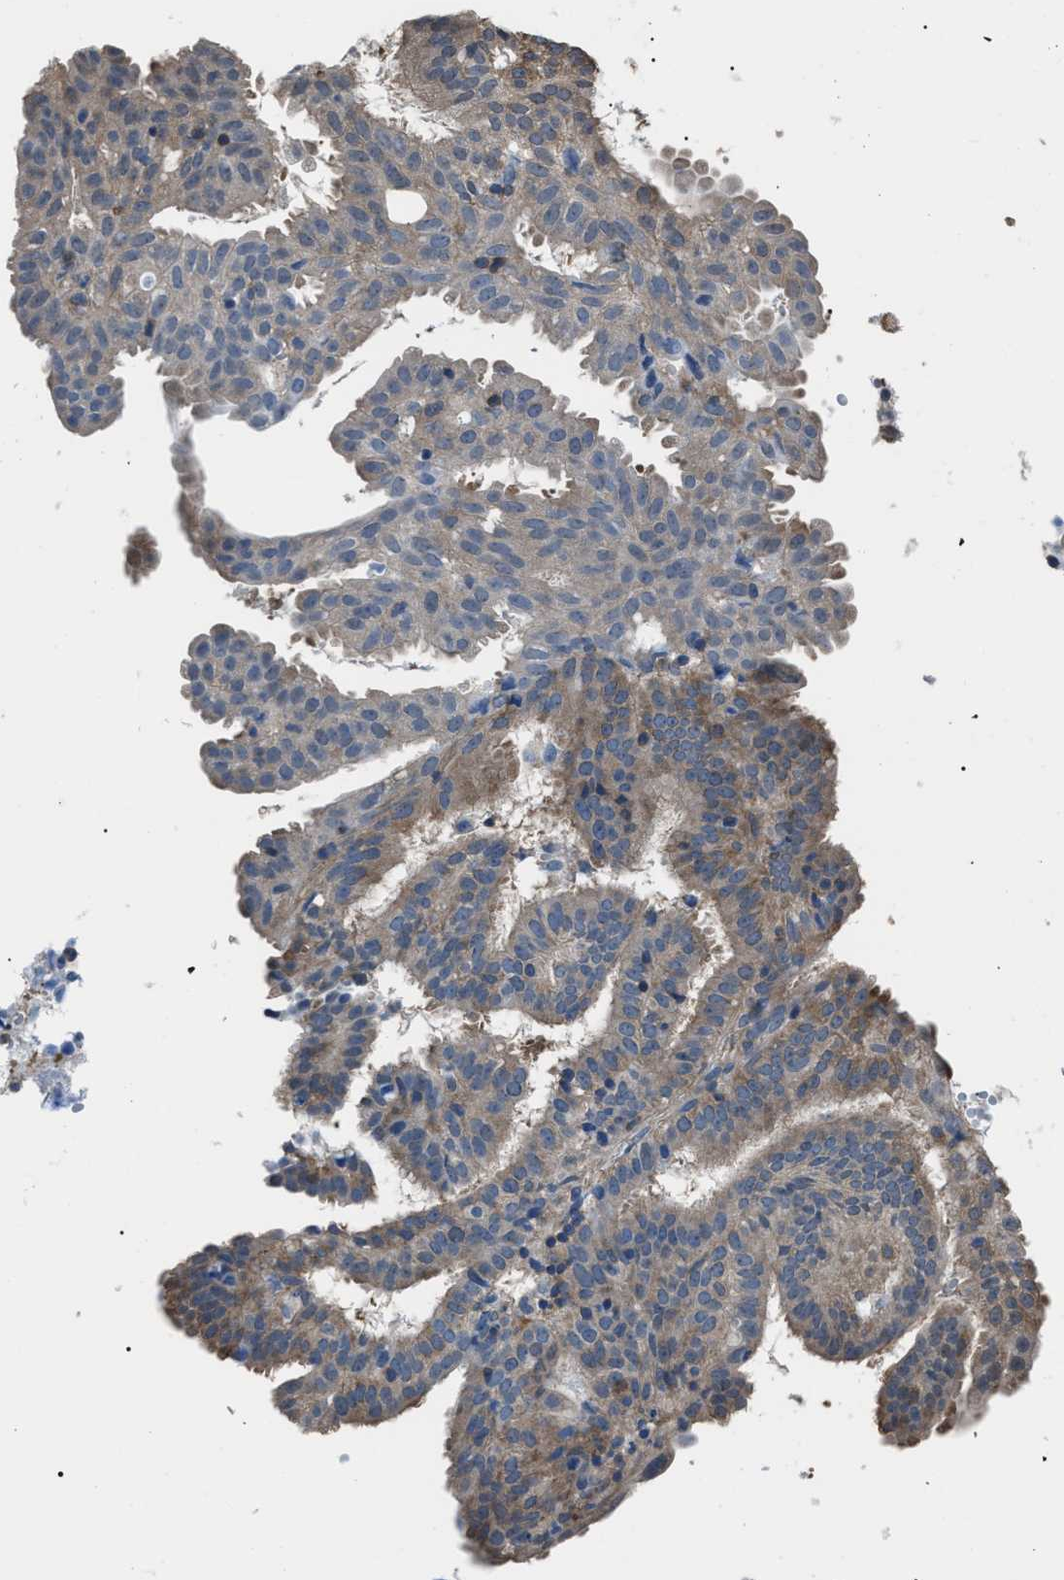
{"staining": {"intensity": "weak", "quantity": "<25%", "location": "cytoplasmic/membranous"}, "tissue": "endometrial cancer", "cell_type": "Tumor cells", "image_type": "cancer", "snomed": [{"axis": "morphology", "description": "Adenocarcinoma, NOS"}, {"axis": "topography", "description": "Endometrium"}], "caption": "High magnification brightfield microscopy of endometrial cancer (adenocarcinoma) stained with DAB (brown) and counterstained with hematoxylin (blue): tumor cells show no significant positivity. Nuclei are stained in blue.", "gene": "PDCD5", "patient": {"sex": "female", "age": 58}}